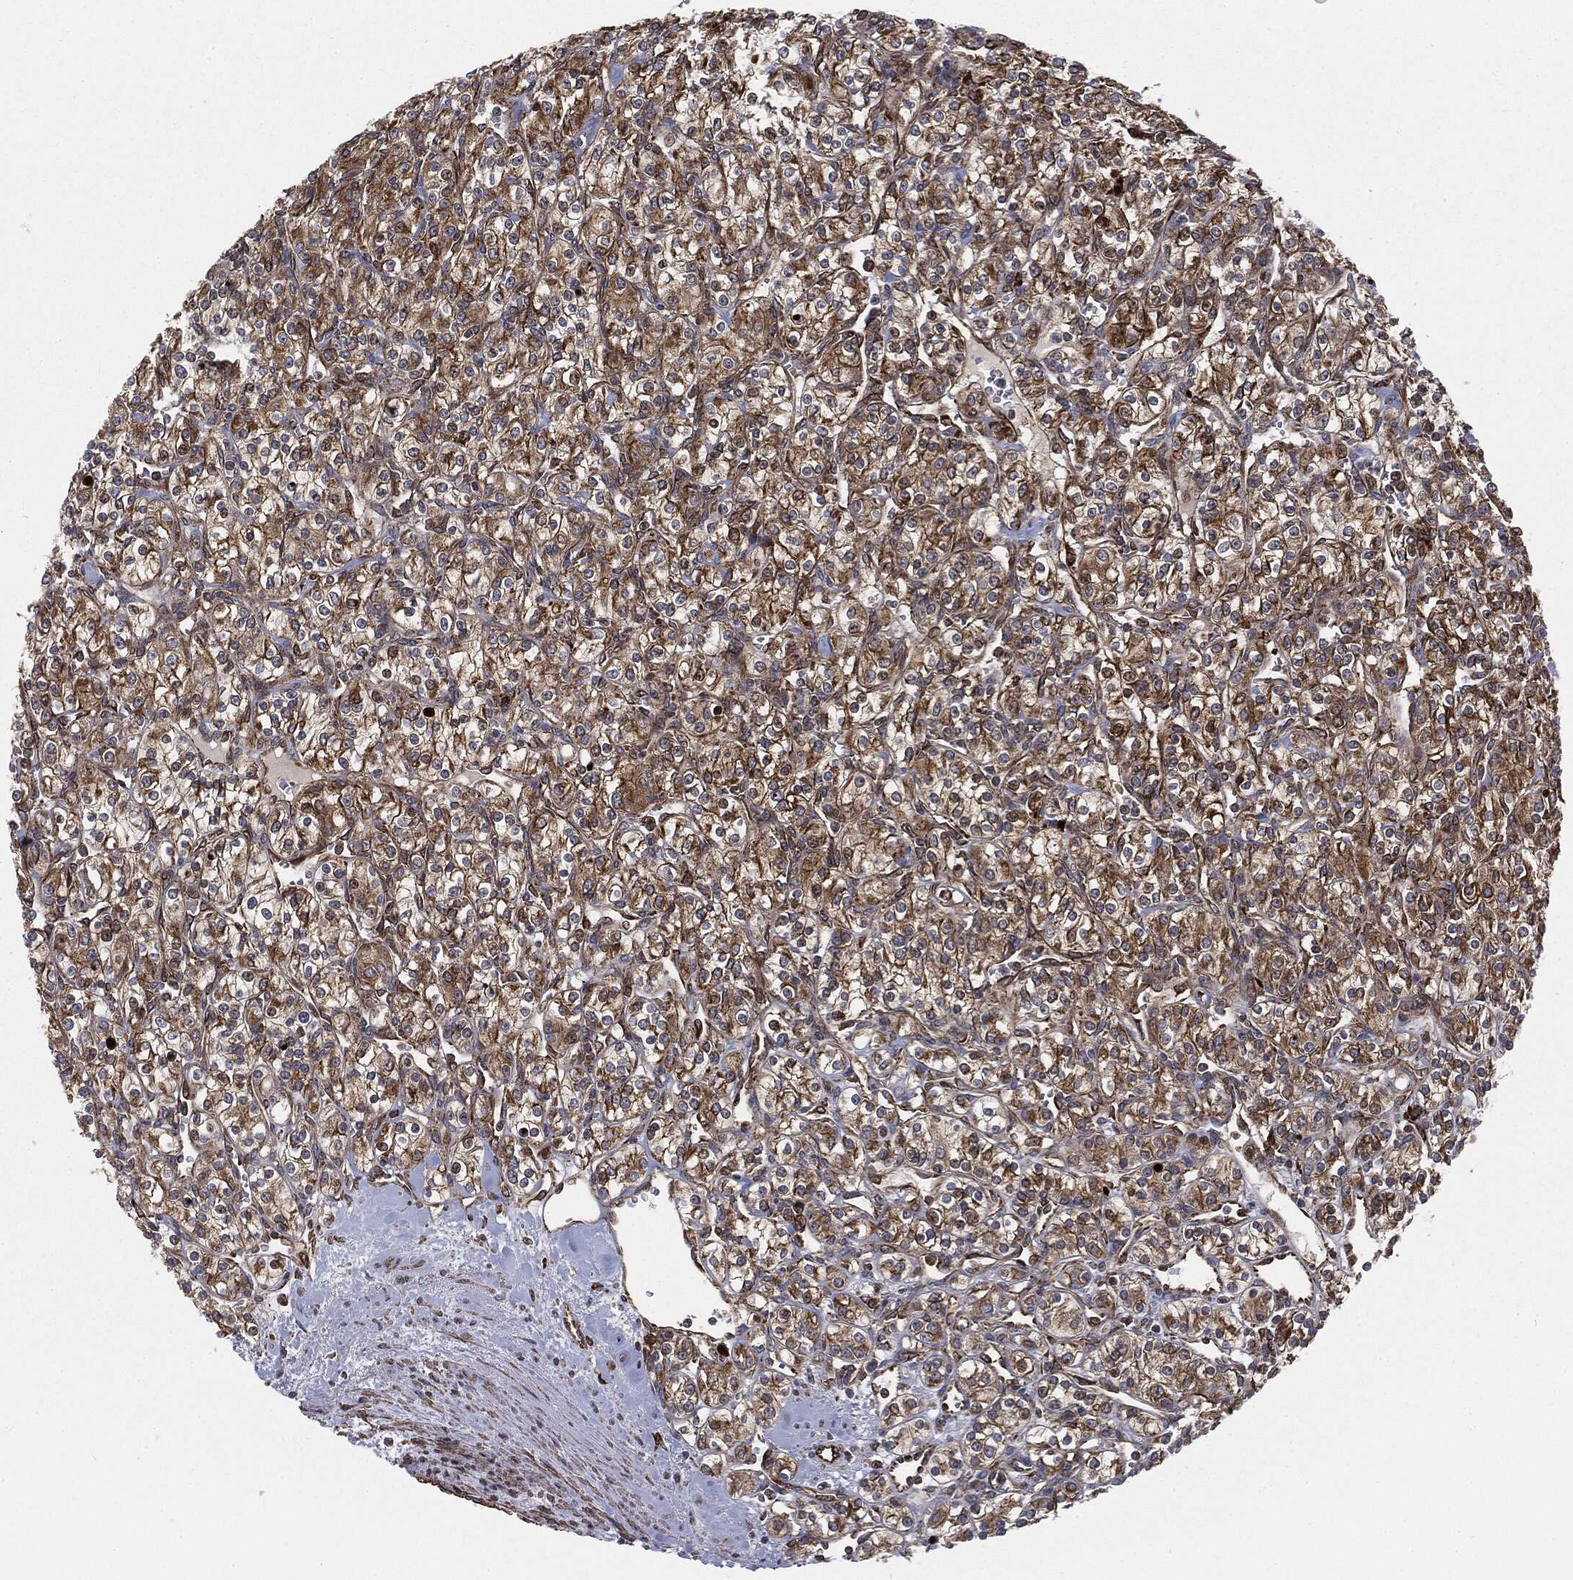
{"staining": {"intensity": "moderate", "quantity": ">75%", "location": "cytoplasmic/membranous"}, "tissue": "renal cancer", "cell_type": "Tumor cells", "image_type": "cancer", "snomed": [{"axis": "morphology", "description": "Adenocarcinoma, NOS"}, {"axis": "topography", "description": "Kidney"}], "caption": "The micrograph exhibits a brown stain indicating the presence of a protein in the cytoplasmic/membranous of tumor cells in renal cancer. (Stains: DAB in brown, nuclei in blue, Microscopy: brightfield microscopy at high magnification).", "gene": "CYLD", "patient": {"sex": "male", "age": 77}}